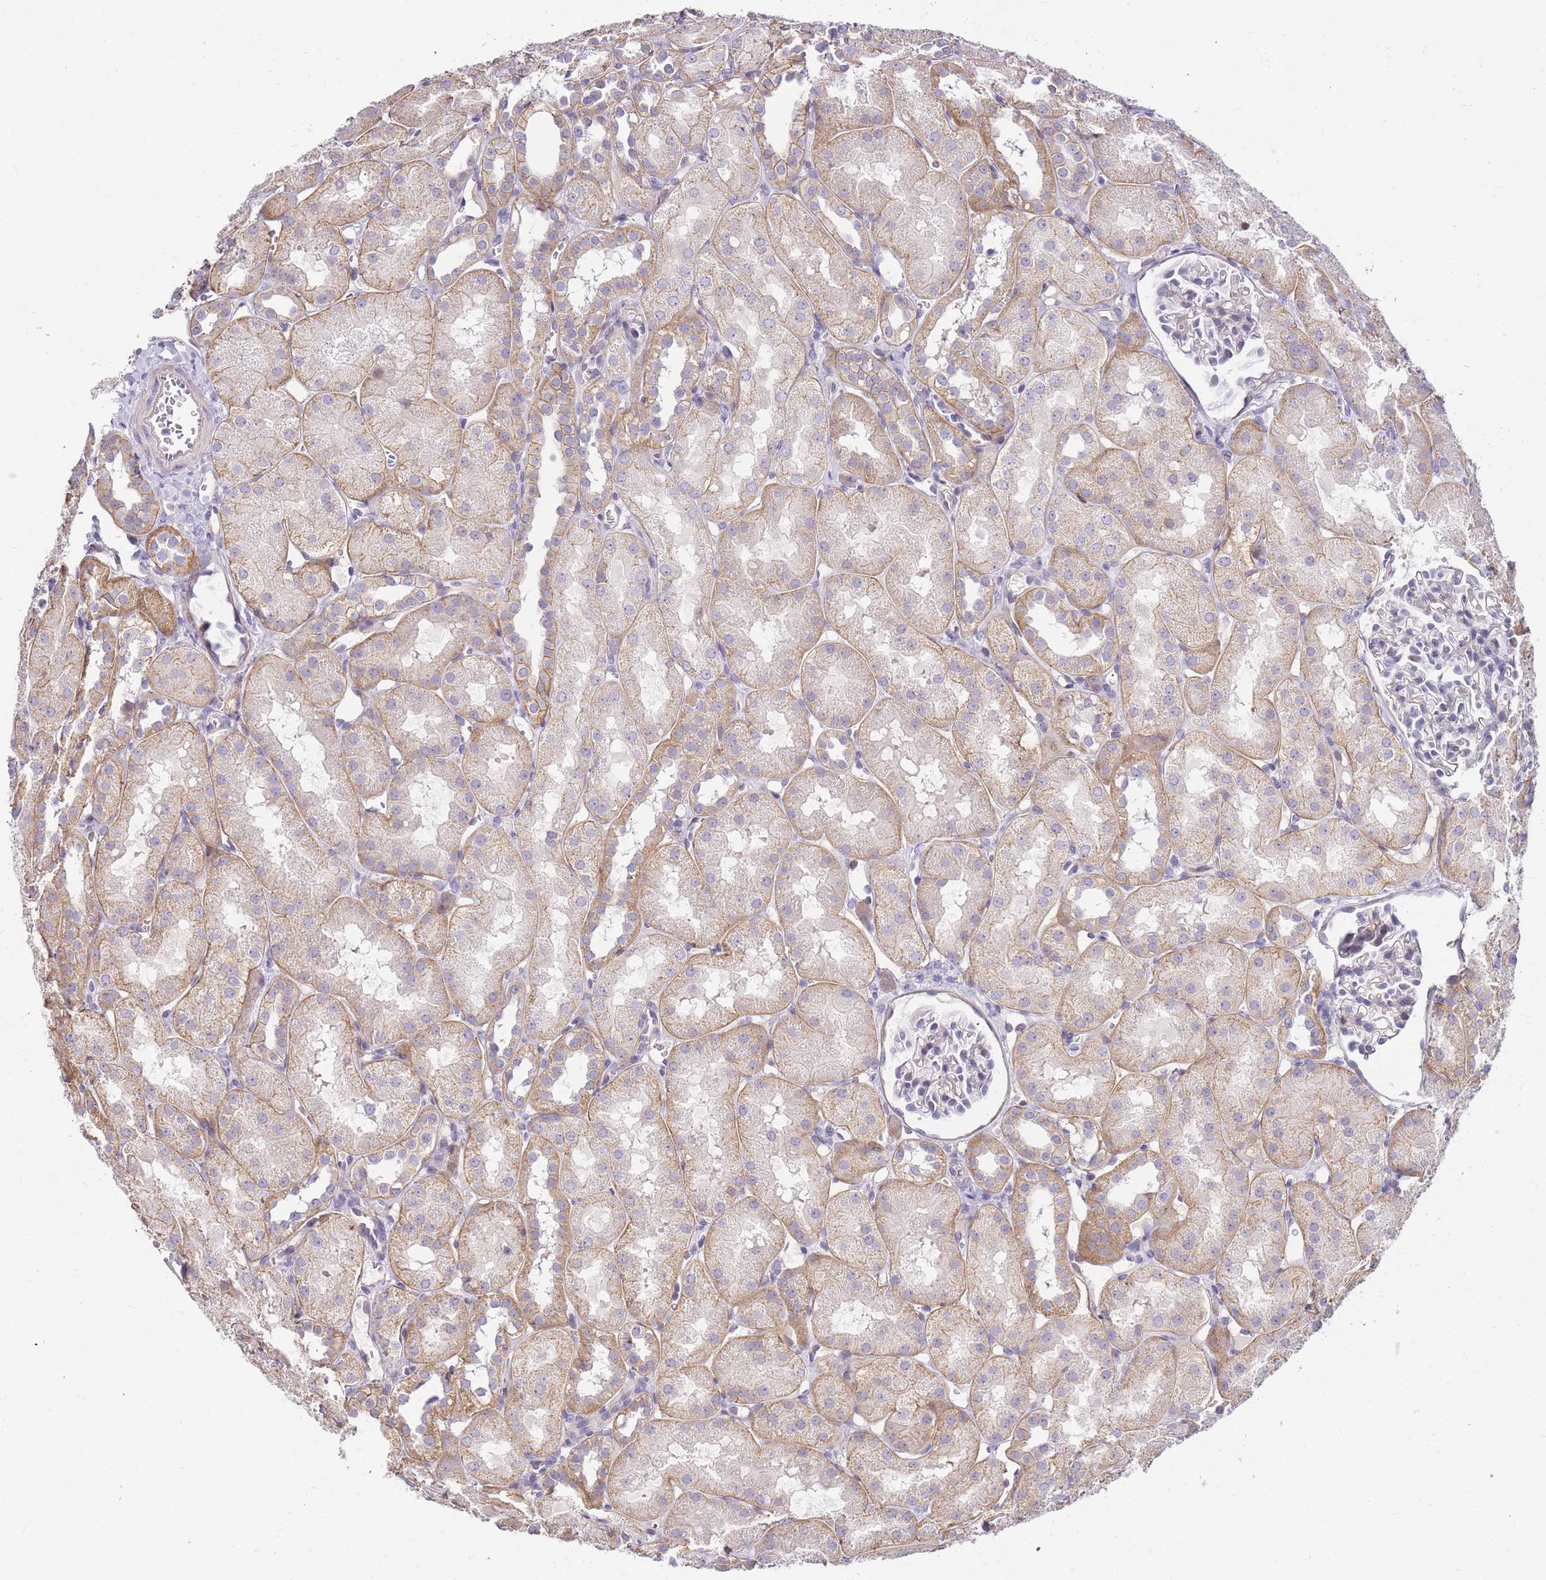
{"staining": {"intensity": "negative", "quantity": "none", "location": "none"}, "tissue": "kidney", "cell_type": "Cells in glomeruli", "image_type": "normal", "snomed": [{"axis": "morphology", "description": "Normal tissue, NOS"}, {"axis": "topography", "description": "Kidney"}, {"axis": "topography", "description": "Urinary bladder"}], "caption": "Protein analysis of unremarkable kidney displays no significant staining in cells in glomeruli.", "gene": "CLBA1", "patient": {"sex": "male", "age": 16}}